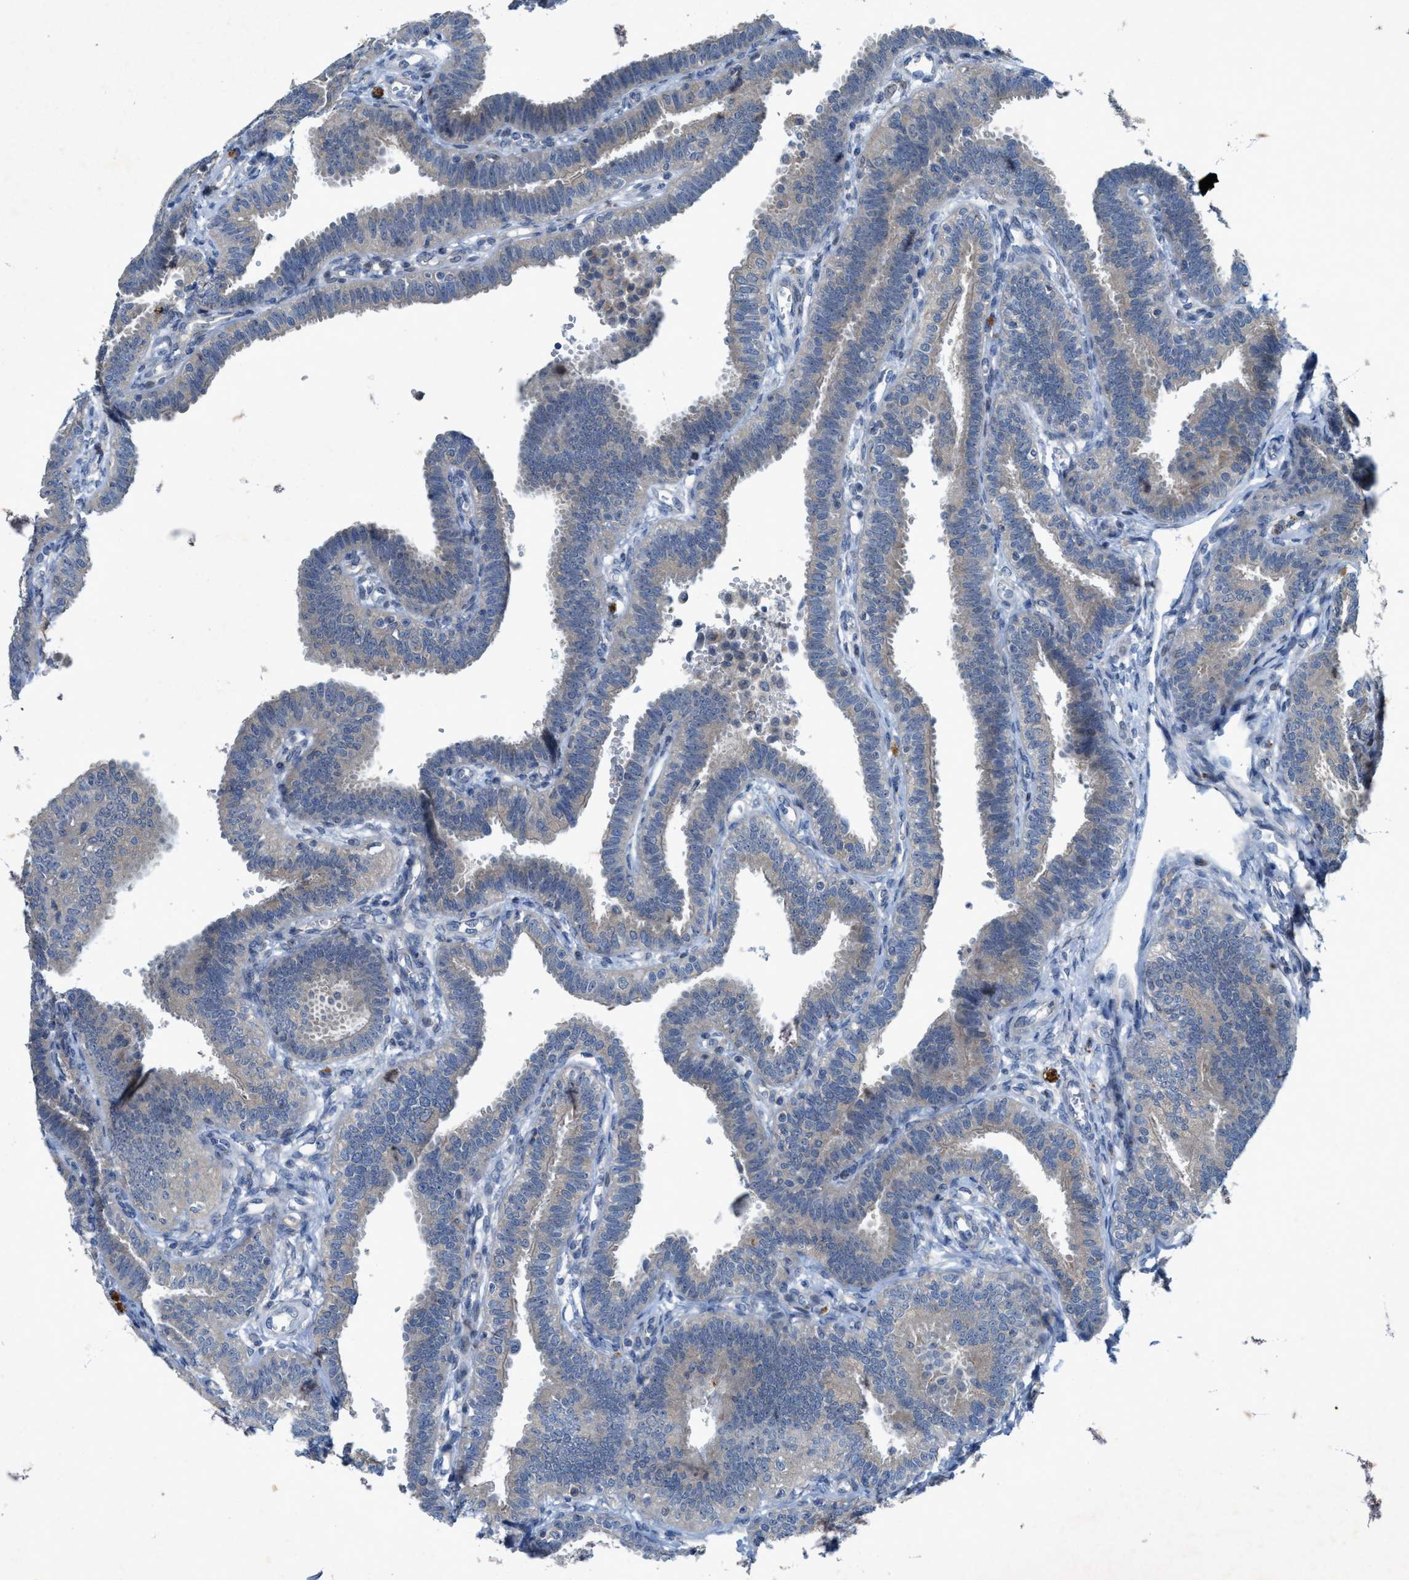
{"staining": {"intensity": "weak", "quantity": "<25%", "location": "cytoplasmic/membranous"}, "tissue": "fallopian tube", "cell_type": "Glandular cells", "image_type": "normal", "snomed": [{"axis": "morphology", "description": "Normal tissue, NOS"}, {"axis": "topography", "description": "Fallopian tube"}, {"axis": "topography", "description": "Placenta"}], "caption": "The image displays no staining of glandular cells in unremarkable fallopian tube.", "gene": "URGCP", "patient": {"sex": "female", "age": 34}}